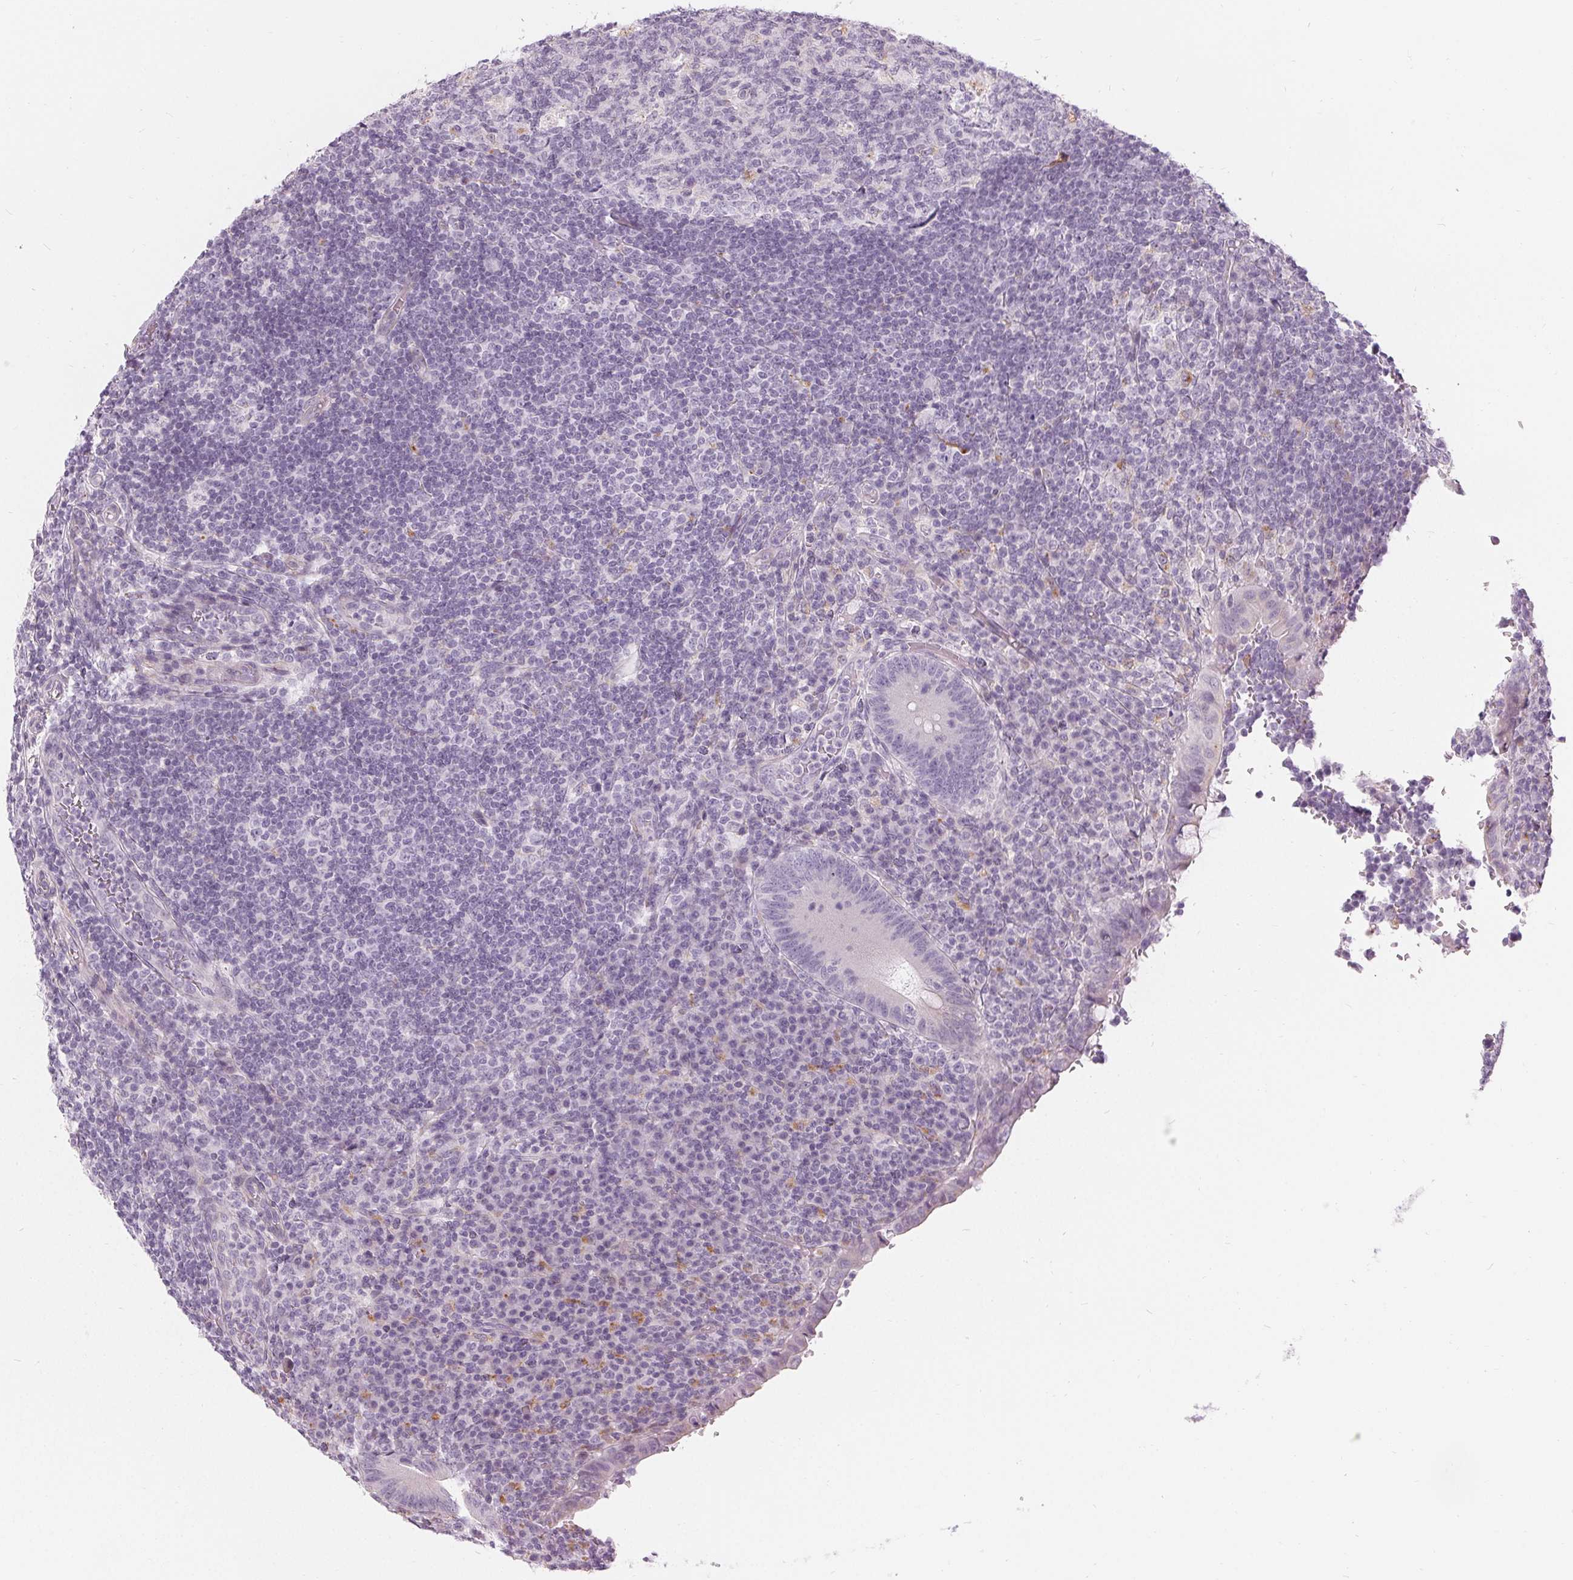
{"staining": {"intensity": "negative", "quantity": "none", "location": "none"}, "tissue": "appendix", "cell_type": "Glandular cells", "image_type": "normal", "snomed": [{"axis": "morphology", "description": "Normal tissue, NOS"}, {"axis": "topography", "description": "Appendix"}], "caption": "Immunohistochemistry of unremarkable human appendix reveals no positivity in glandular cells.", "gene": "HOPX", "patient": {"sex": "male", "age": 18}}